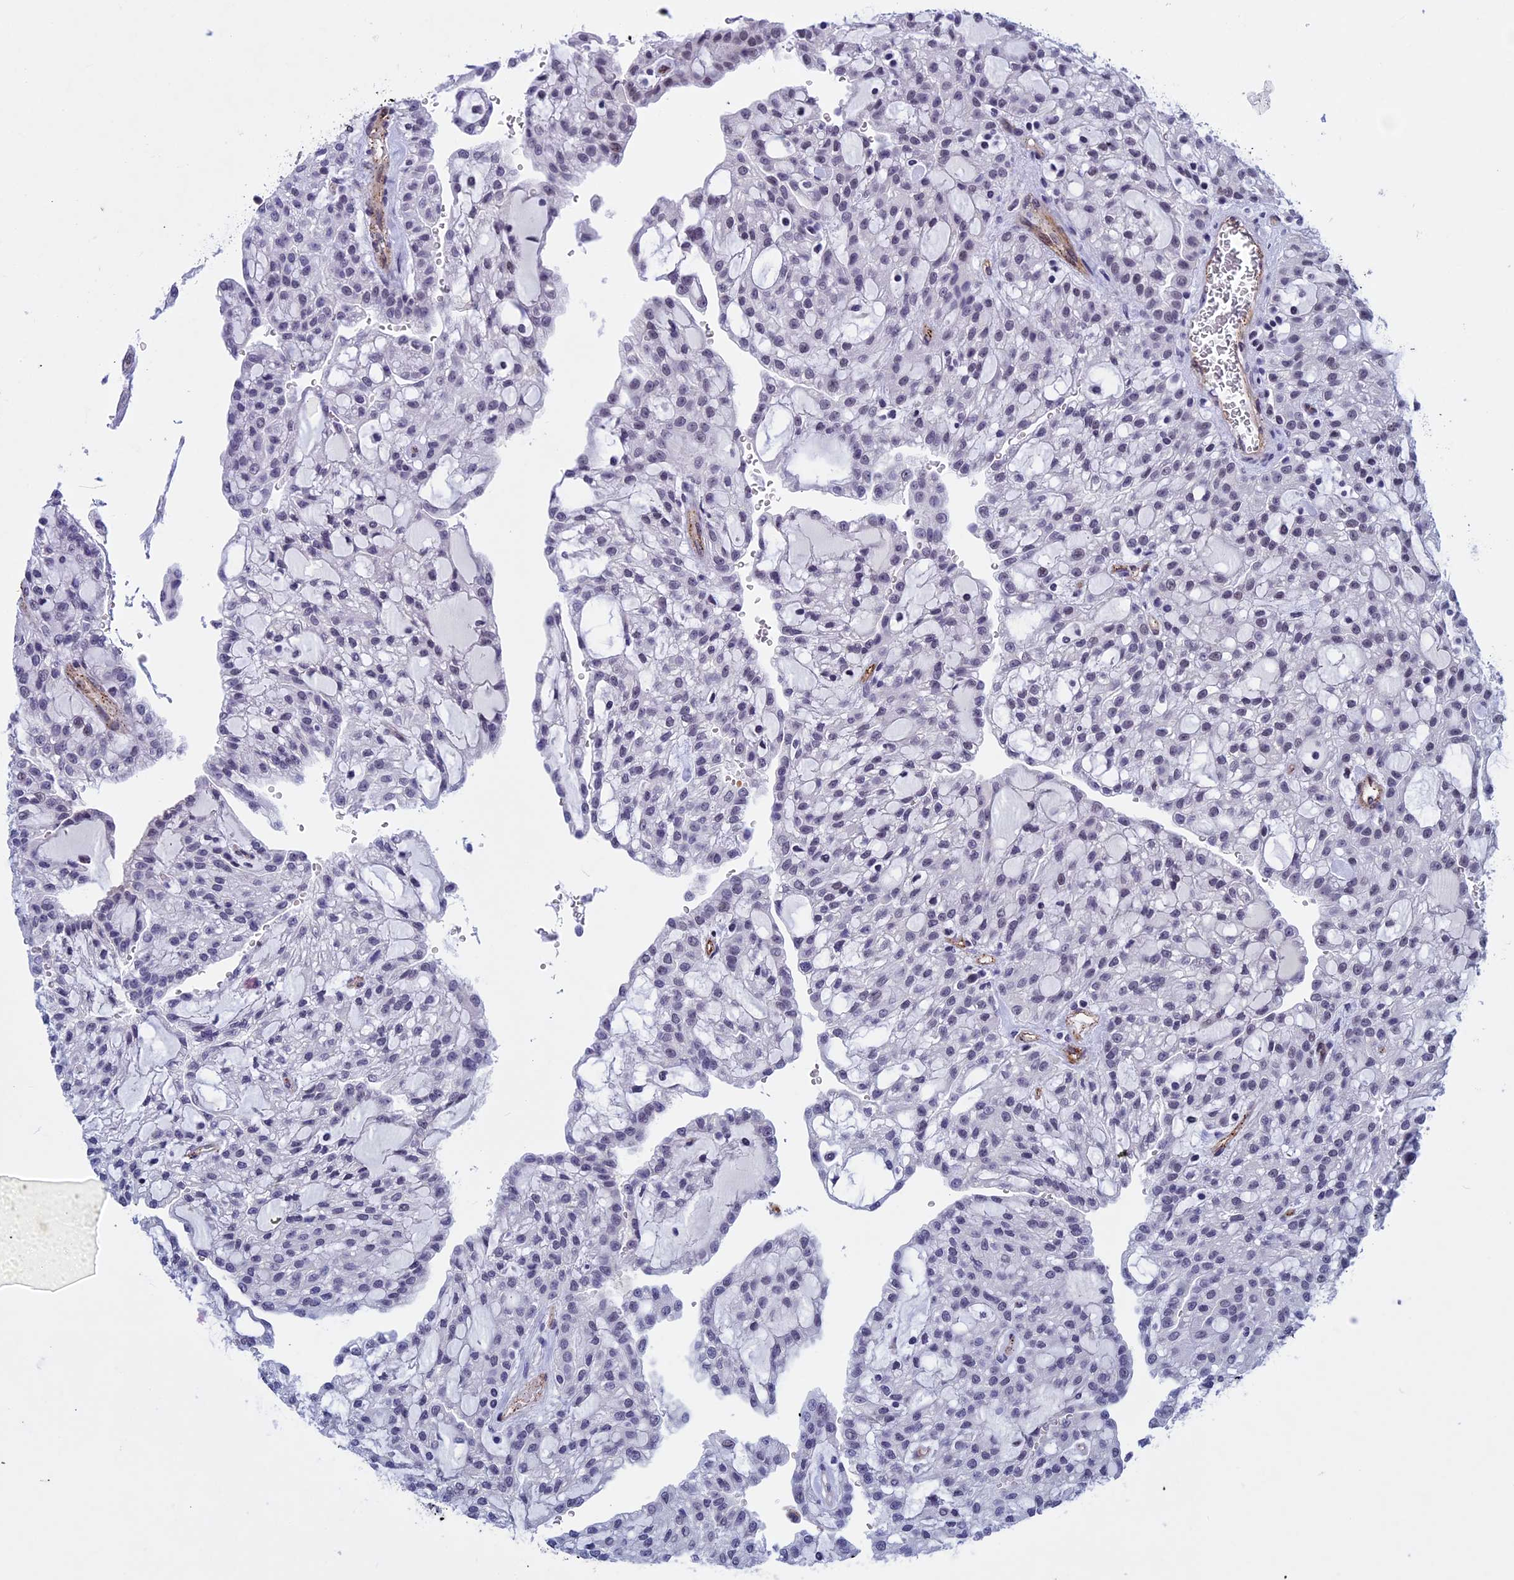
{"staining": {"intensity": "weak", "quantity": "25%-75%", "location": "nuclear"}, "tissue": "renal cancer", "cell_type": "Tumor cells", "image_type": "cancer", "snomed": [{"axis": "morphology", "description": "Adenocarcinoma, NOS"}, {"axis": "topography", "description": "Kidney"}], "caption": "Immunohistochemistry (IHC) of human adenocarcinoma (renal) exhibits low levels of weak nuclear positivity in about 25%-75% of tumor cells.", "gene": "NIPBL", "patient": {"sex": "male", "age": 63}}